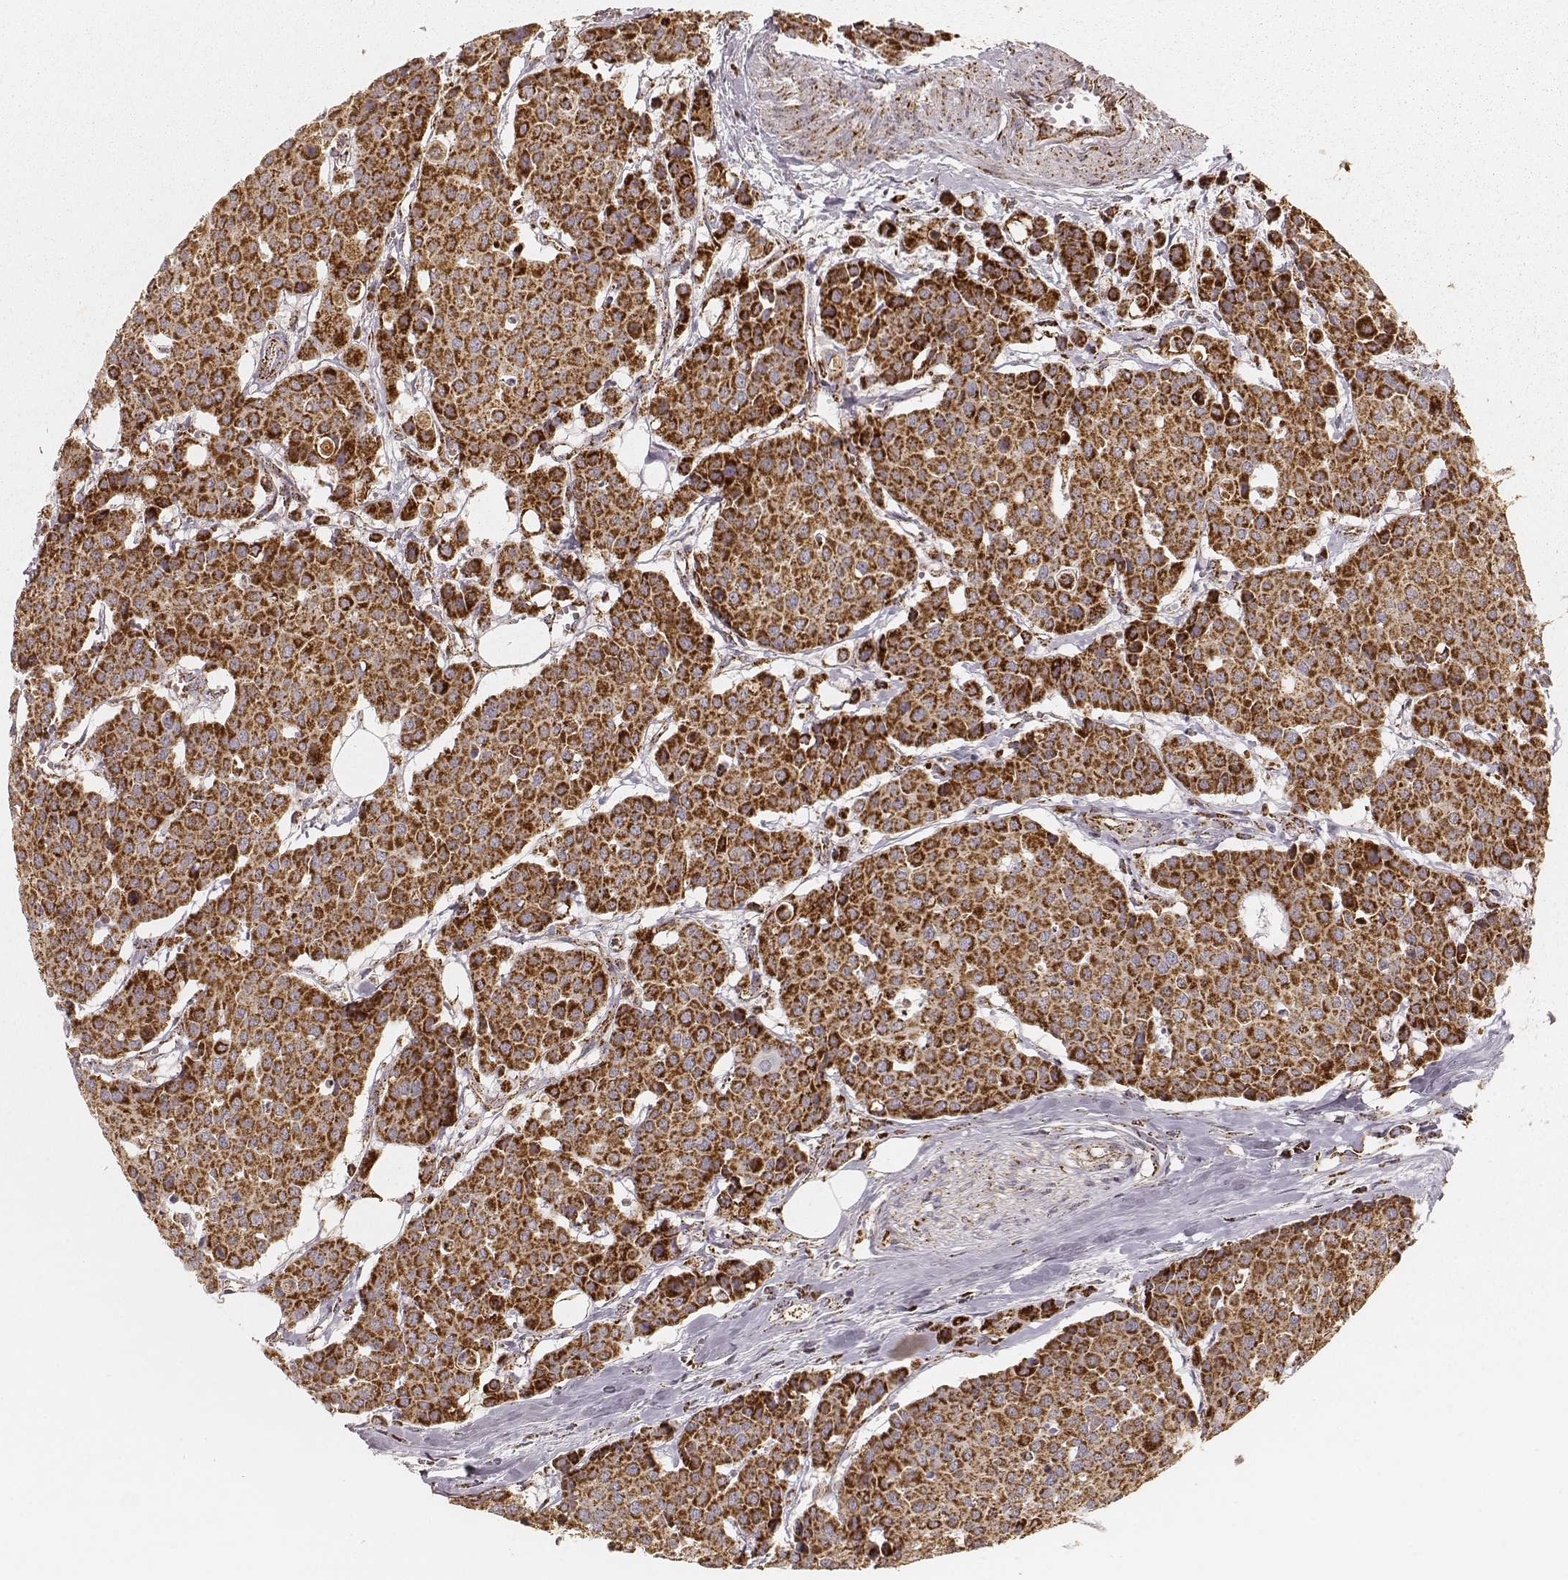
{"staining": {"intensity": "strong", "quantity": ">75%", "location": "cytoplasmic/membranous"}, "tissue": "carcinoid", "cell_type": "Tumor cells", "image_type": "cancer", "snomed": [{"axis": "morphology", "description": "Carcinoid, malignant, NOS"}, {"axis": "topography", "description": "Colon"}], "caption": "Protein analysis of malignant carcinoid tissue displays strong cytoplasmic/membranous expression in about >75% of tumor cells. (Brightfield microscopy of DAB IHC at high magnification).", "gene": "CS", "patient": {"sex": "male", "age": 81}}